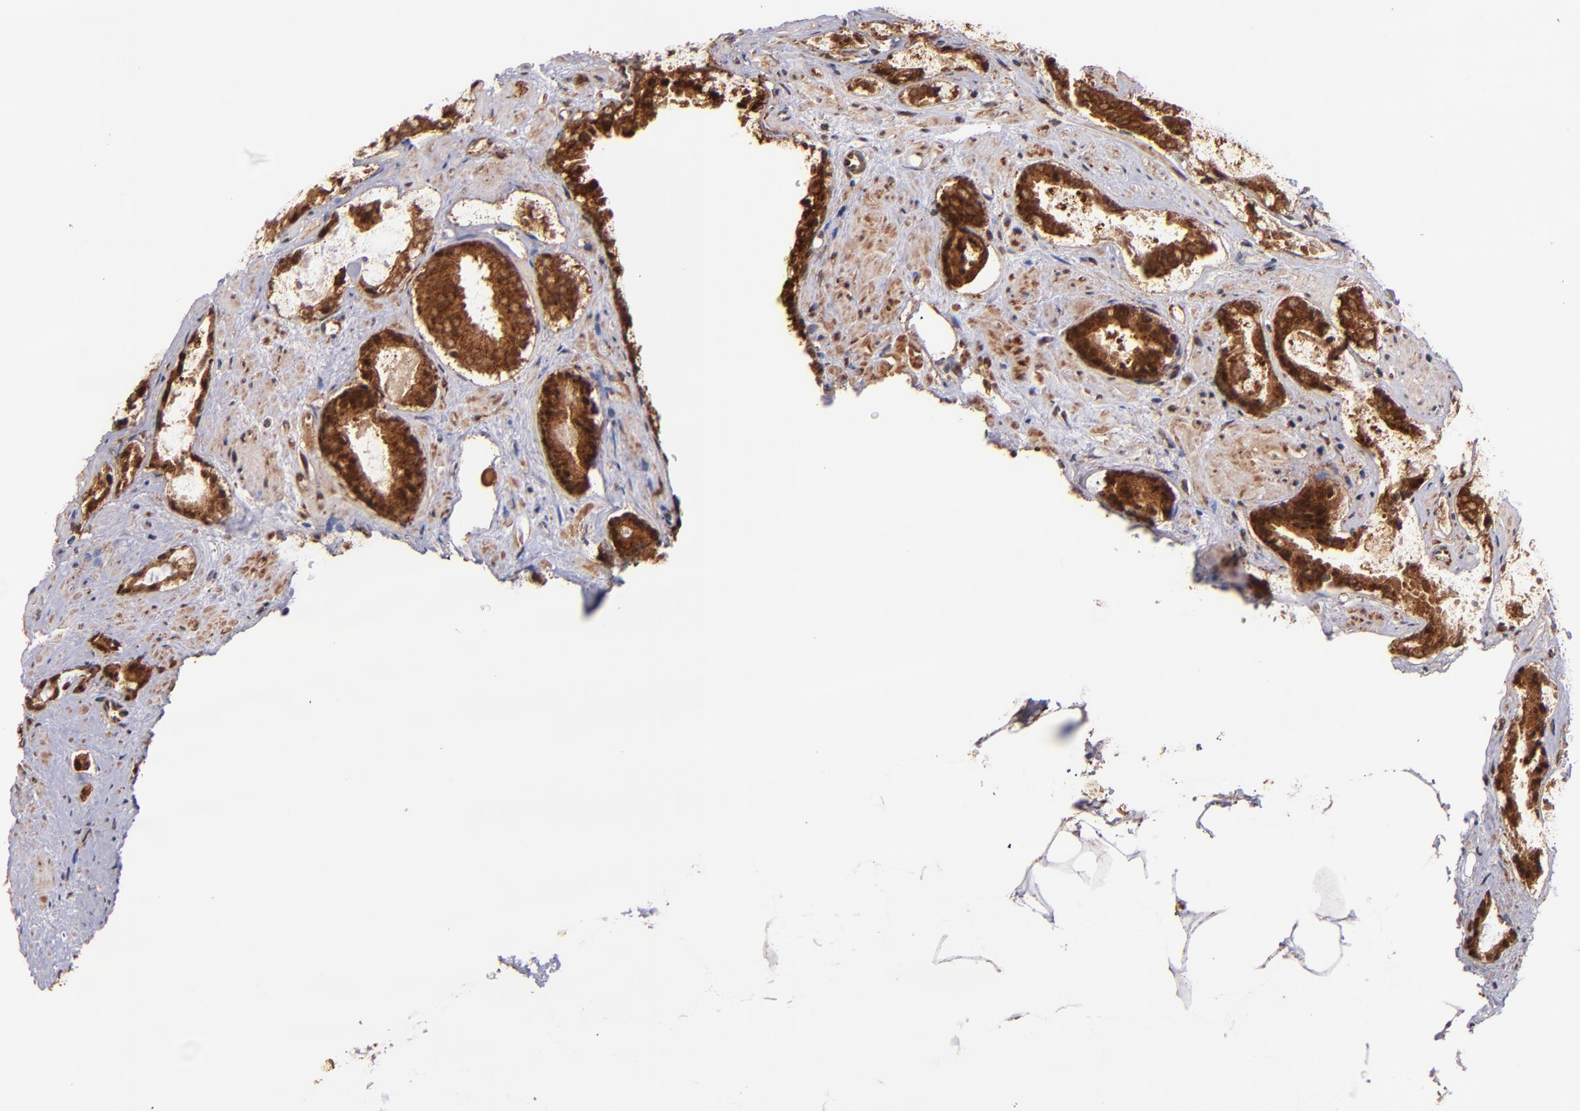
{"staining": {"intensity": "strong", "quantity": ">75%", "location": "cytoplasmic/membranous,nuclear"}, "tissue": "prostate cancer", "cell_type": "Tumor cells", "image_type": "cancer", "snomed": [{"axis": "morphology", "description": "Adenocarcinoma, Medium grade"}, {"axis": "topography", "description": "Prostate"}], "caption": "High-magnification brightfield microscopy of prostate cancer (medium-grade adenocarcinoma) stained with DAB (brown) and counterstained with hematoxylin (blue). tumor cells exhibit strong cytoplasmic/membranous and nuclear positivity is seen in approximately>75% of cells. Using DAB (brown) and hematoxylin (blue) stains, captured at high magnification using brightfield microscopy.", "gene": "STX8", "patient": {"sex": "male", "age": 64}}